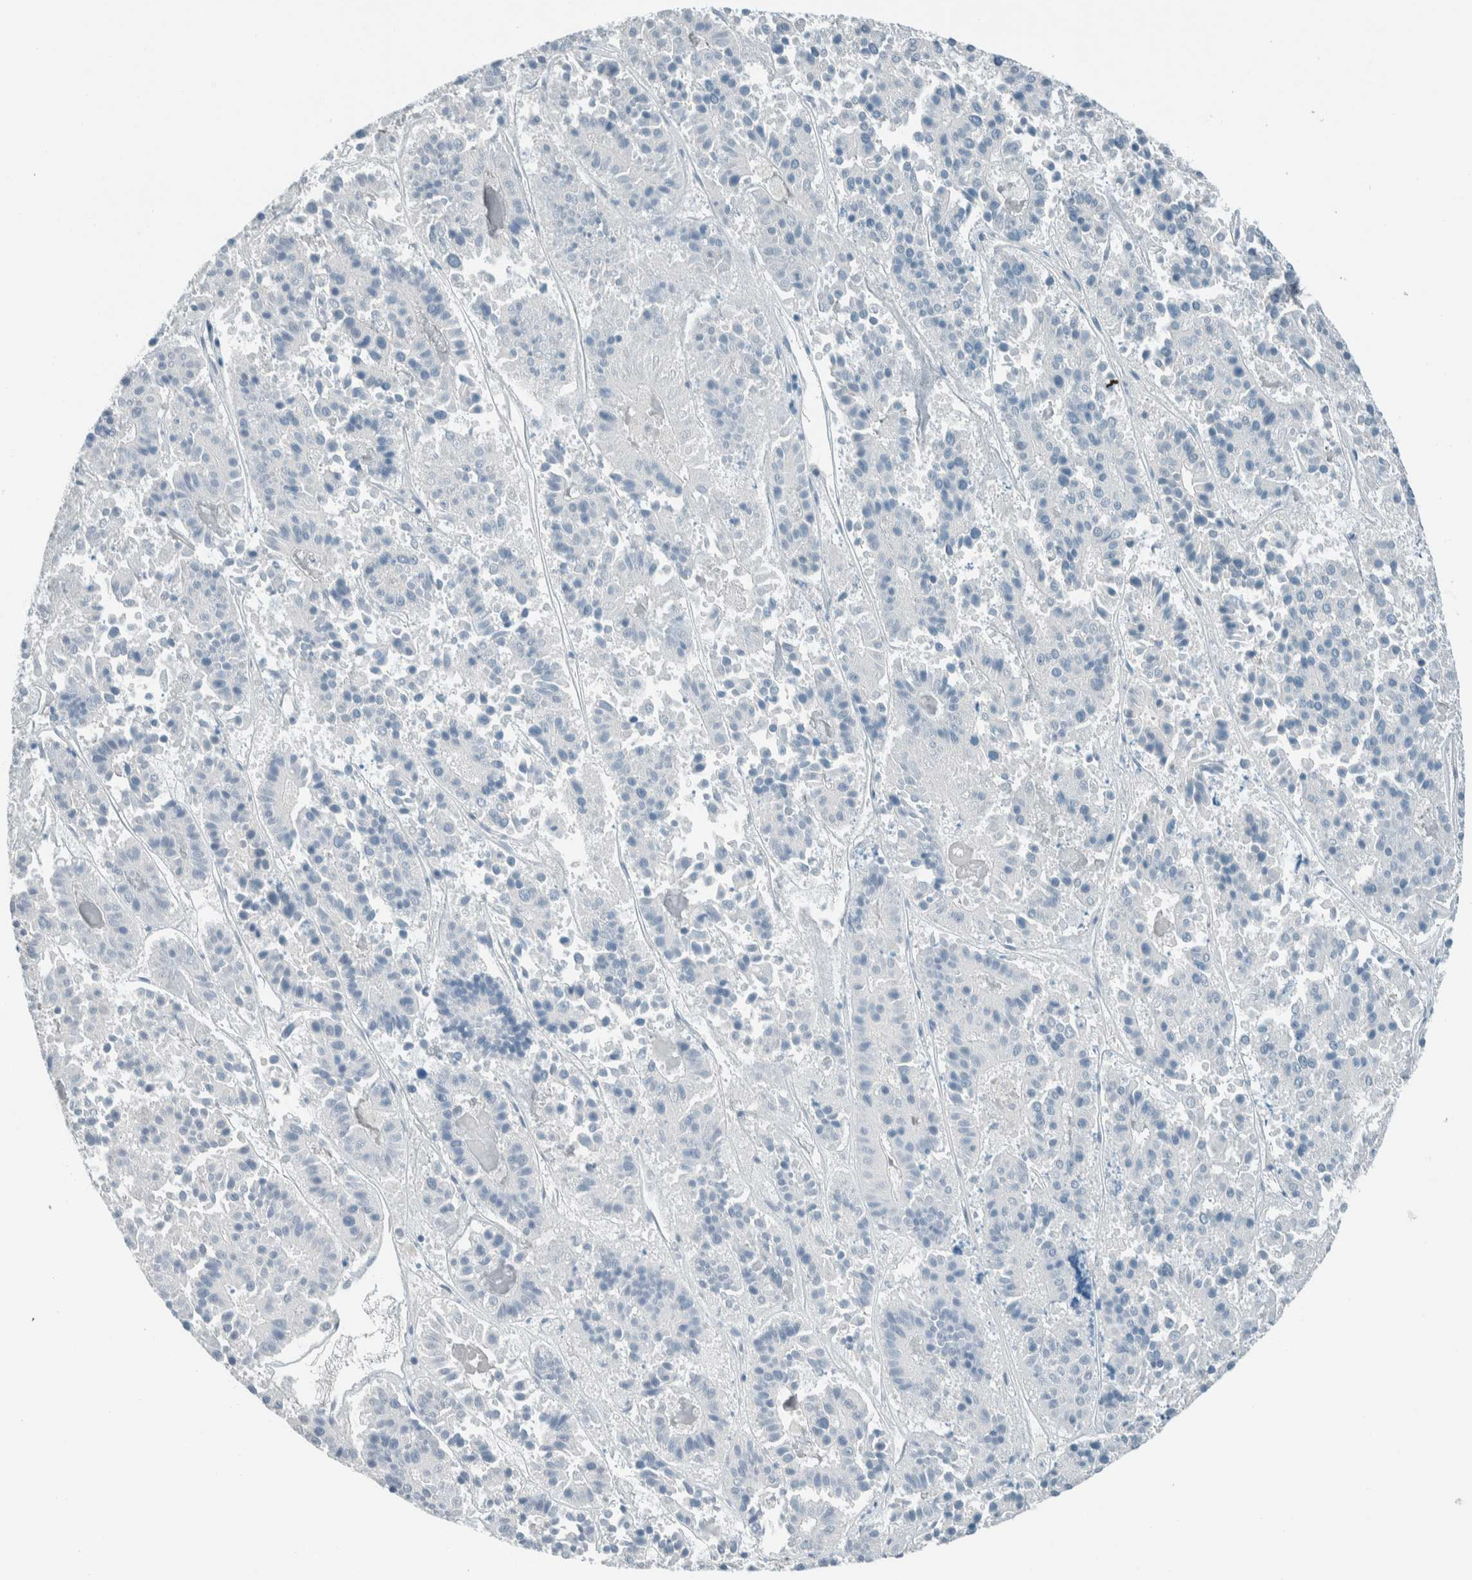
{"staining": {"intensity": "negative", "quantity": "none", "location": "none"}, "tissue": "pancreatic cancer", "cell_type": "Tumor cells", "image_type": "cancer", "snomed": [{"axis": "morphology", "description": "Adenocarcinoma, NOS"}, {"axis": "topography", "description": "Pancreas"}], "caption": "There is no significant expression in tumor cells of pancreatic cancer.", "gene": "NXN", "patient": {"sex": "male", "age": 50}}